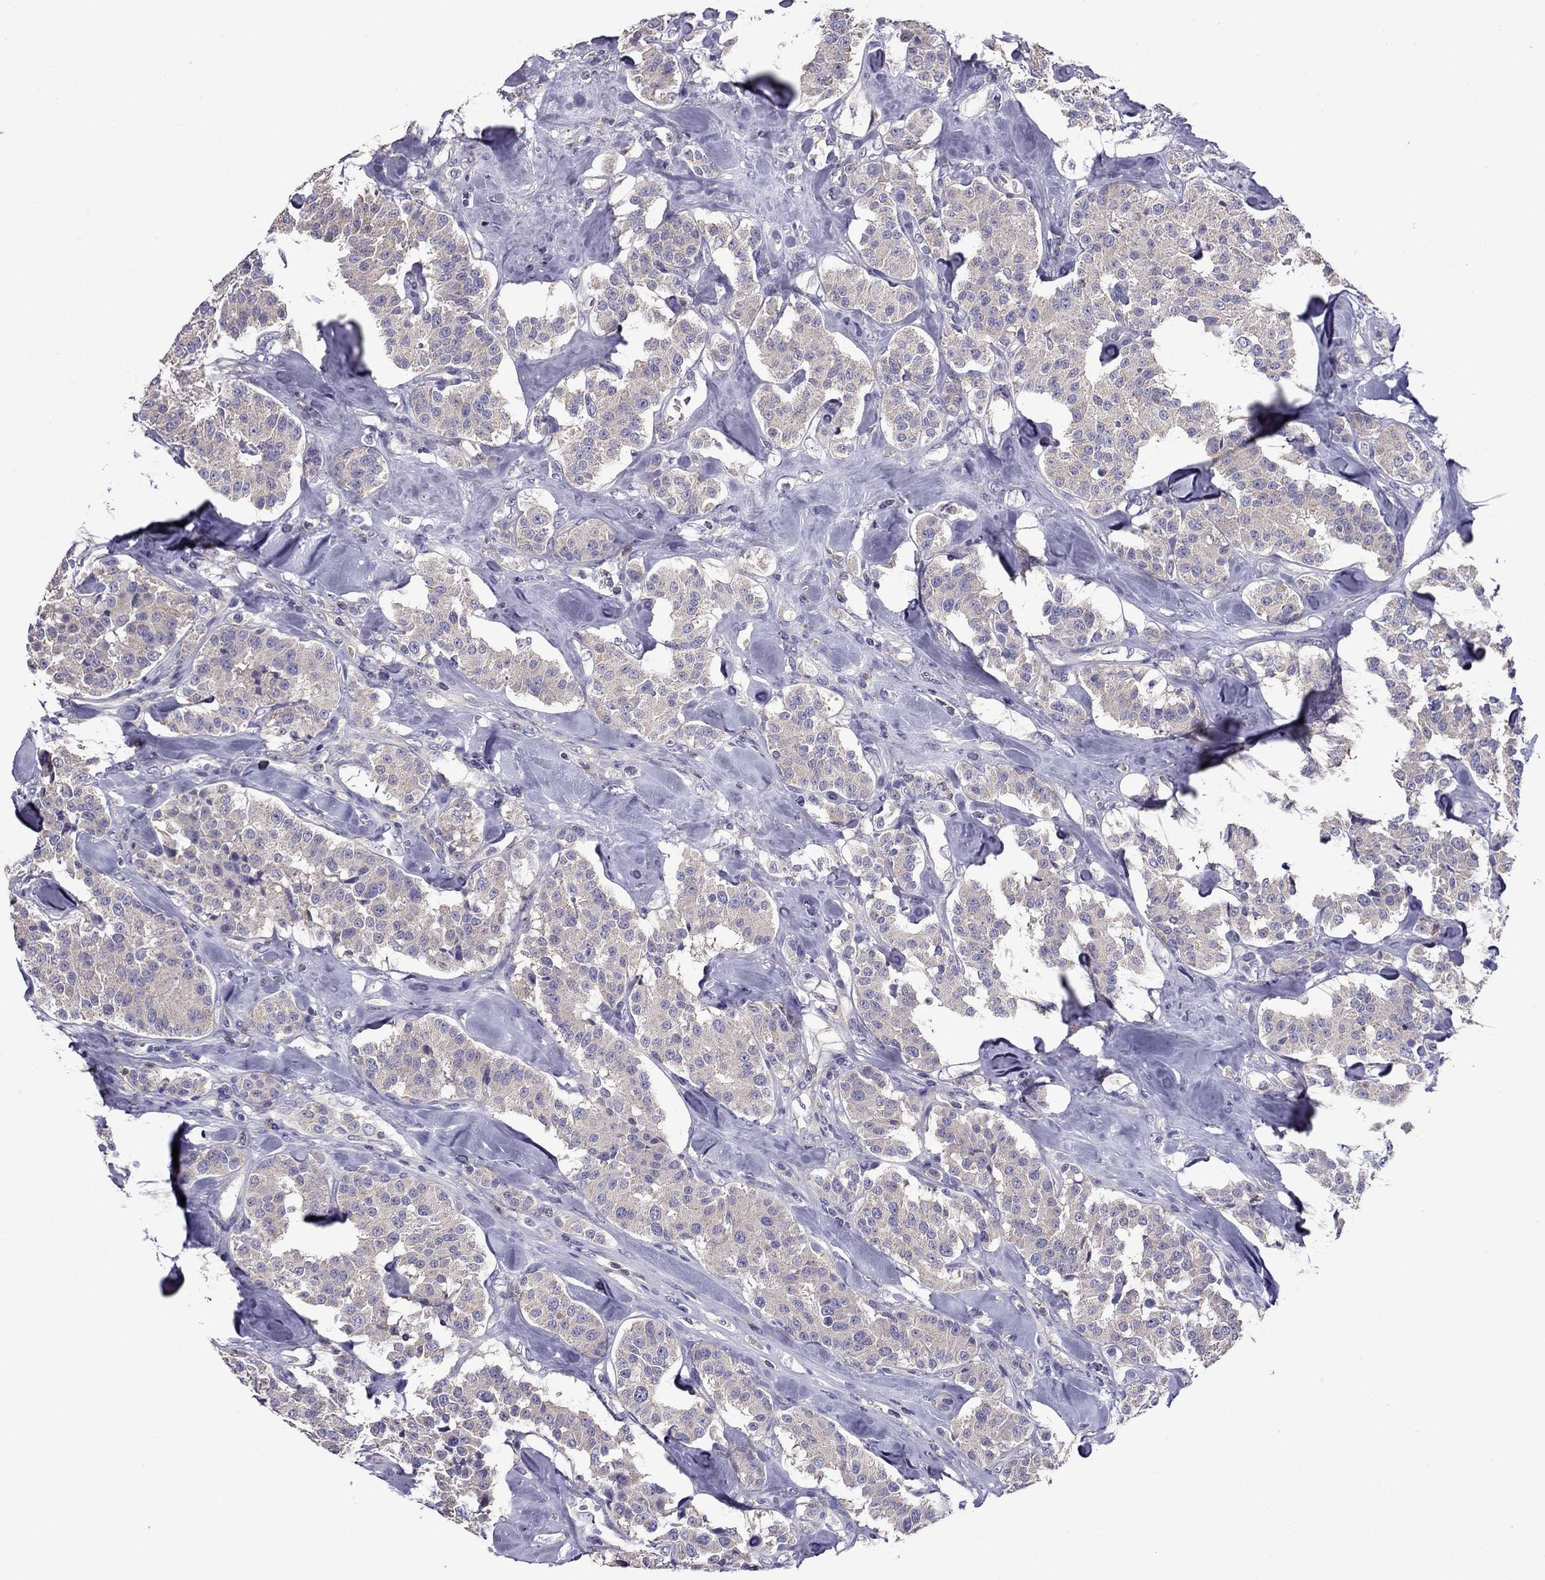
{"staining": {"intensity": "weak", "quantity": "<25%", "location": "cytoplasmic/membranous"}, "tissue": "carcinoid", "cell_type": "Tumor cells", "image_type": "cancer", "snomed": [{"axis": "morphology", "description": "Carcinoid, malignant, NOS"}, {"axis": "topography", "description": "Pancreas"}], "caption": "There is no significant staining in tumor cells of carcinoid.", "gene": "AAK1", "patient": {"sex": "male", "age": 41}}